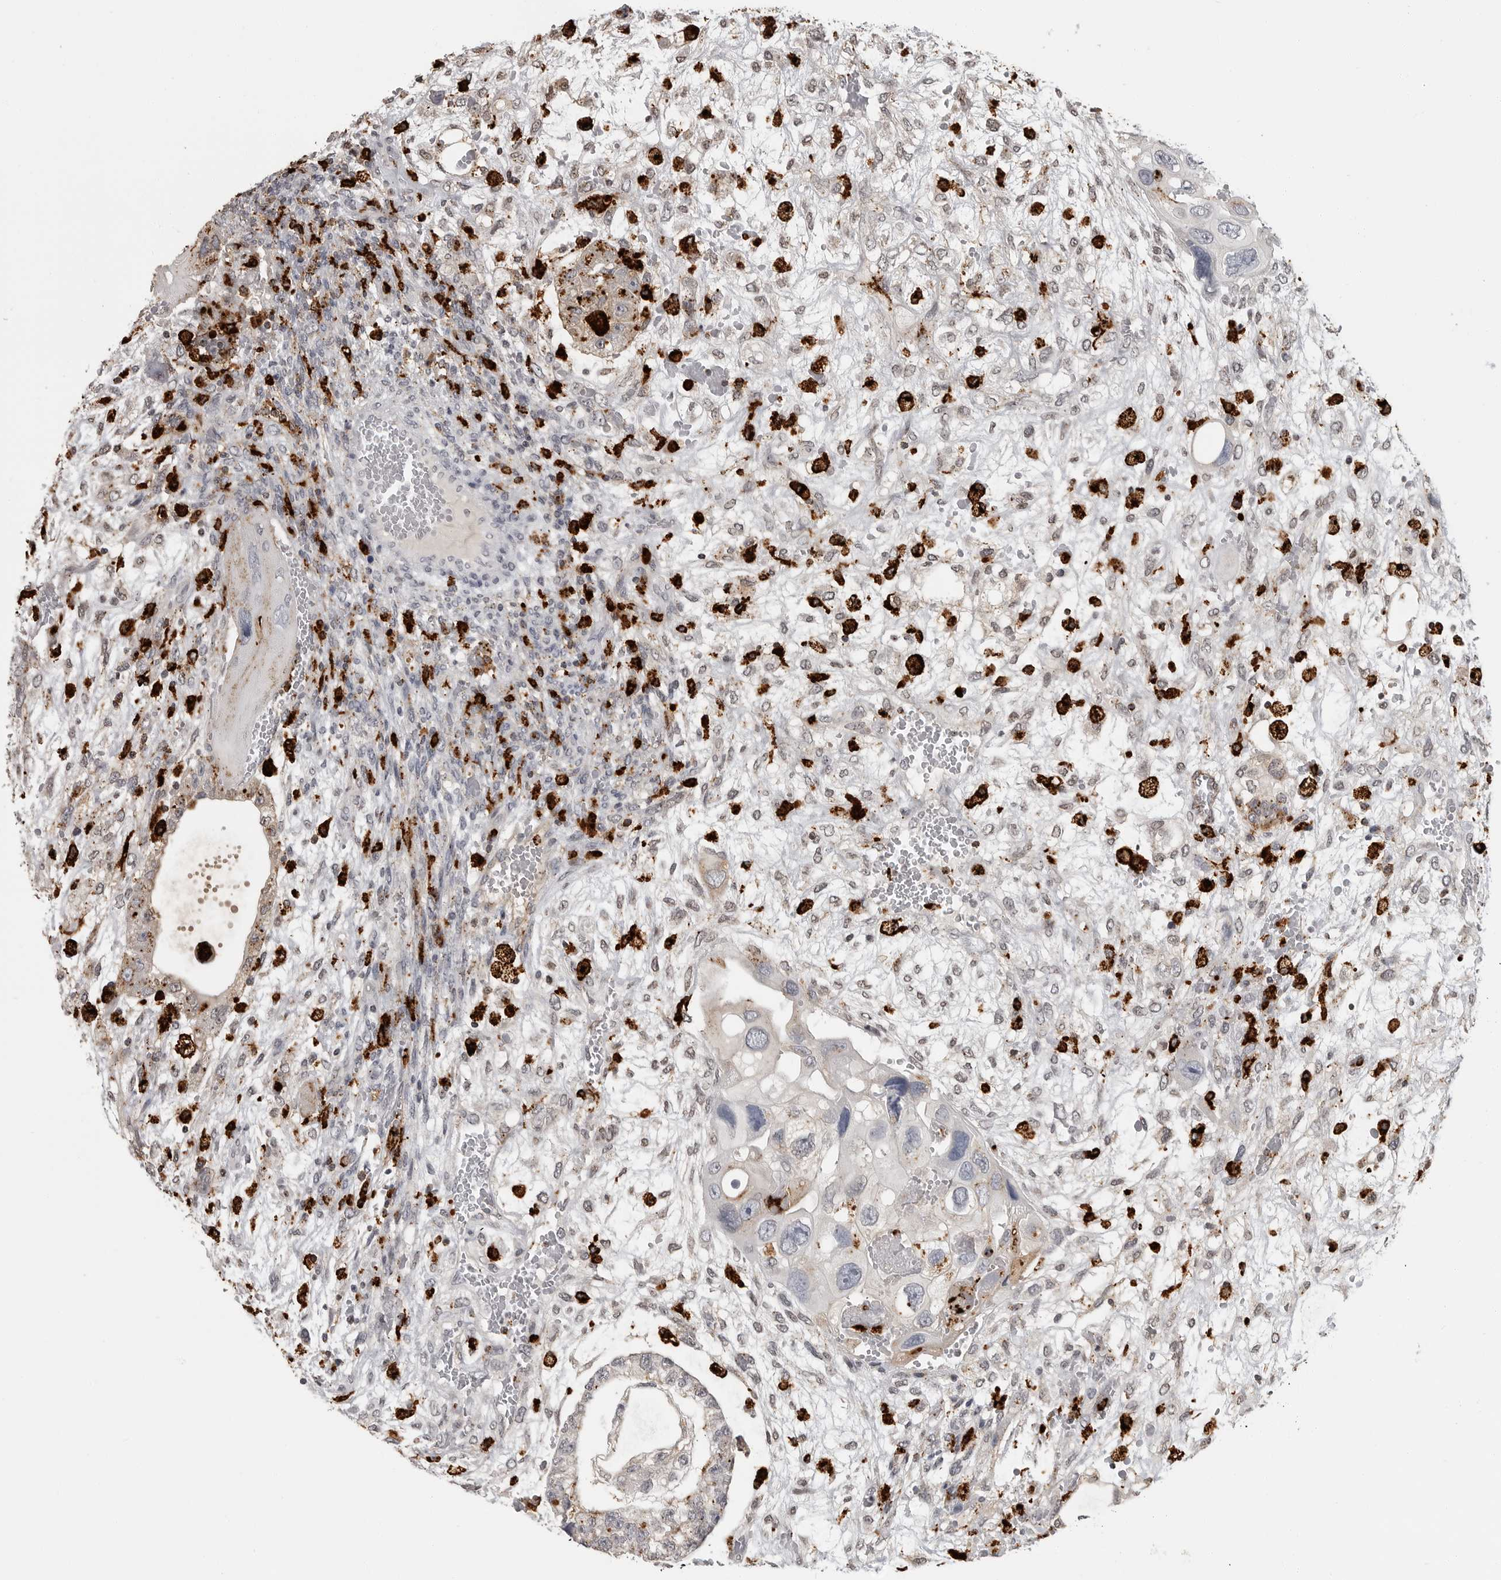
{"staining": {"intensity": "moderate", "quantity": "<25%", "location": "cytoplasmic/membranous"}, "tissue": "testis cancer", "cell_type": "Tumor cells", "image_type": "cancer", "snomed": [{"axis": "morphology", "description": "Carcinoma, Embryonal, NOS"}, {"axis": "topography", "description": "Testis"}], "caption": "This photomicrograph displays immunohistochemistry staining of human embryonal carcinoma (testis), with low moderate cytoplasmic/membranous expression in approximately <25% of tumor cells.", "gene": "IFI30", "patient": {"sex": "male", "age": 36}}